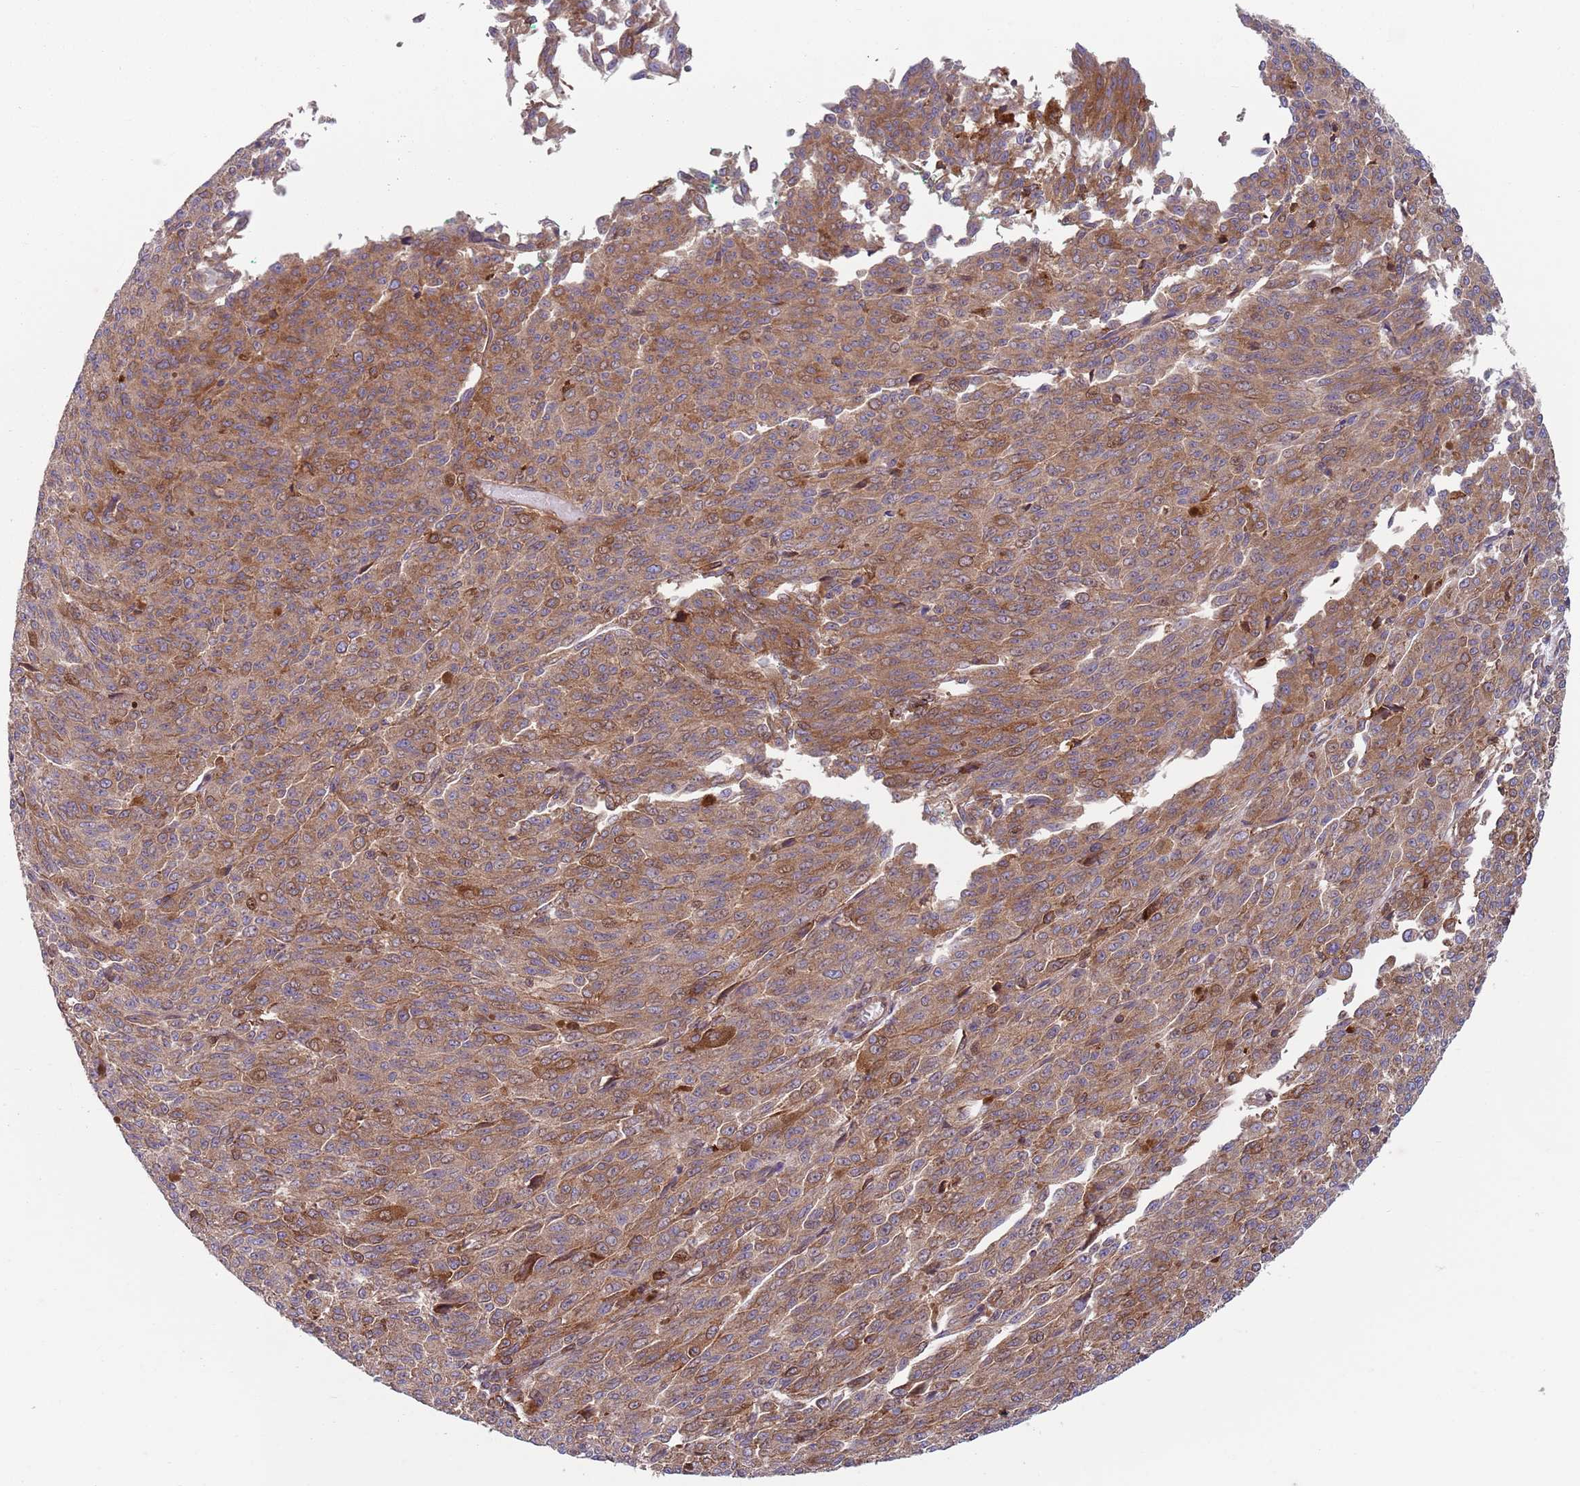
{"staining": {"intensity": "moderate", "quantity": ">75%", "location": "cytoplasmic/membranous"}, "tissue": "melanoma", "cell_type": "Tumor cells", "image_type": "cancer", "snomed": [{"axis": "morphology", "description": "Malignant melanoma, NOS"}, {"axis": "topography", "description": "Skin"}], "caption": "High-magnification brightfield microscopy of melanoma stained with DAB (3,3'-diaminobenzidine) (brown) and counterstained with hematoxylin (blue). tumor cells exhibit moderate cytoplasmic/membranous positivity is present in about>75% of cells. The staining is performed using DAB brown chromogen to label protein expression. The nuclei are counter-stained blue using hematoxylin.", "gene": "ZMYM5", "patient": {"sex": "female", "age": 52}}